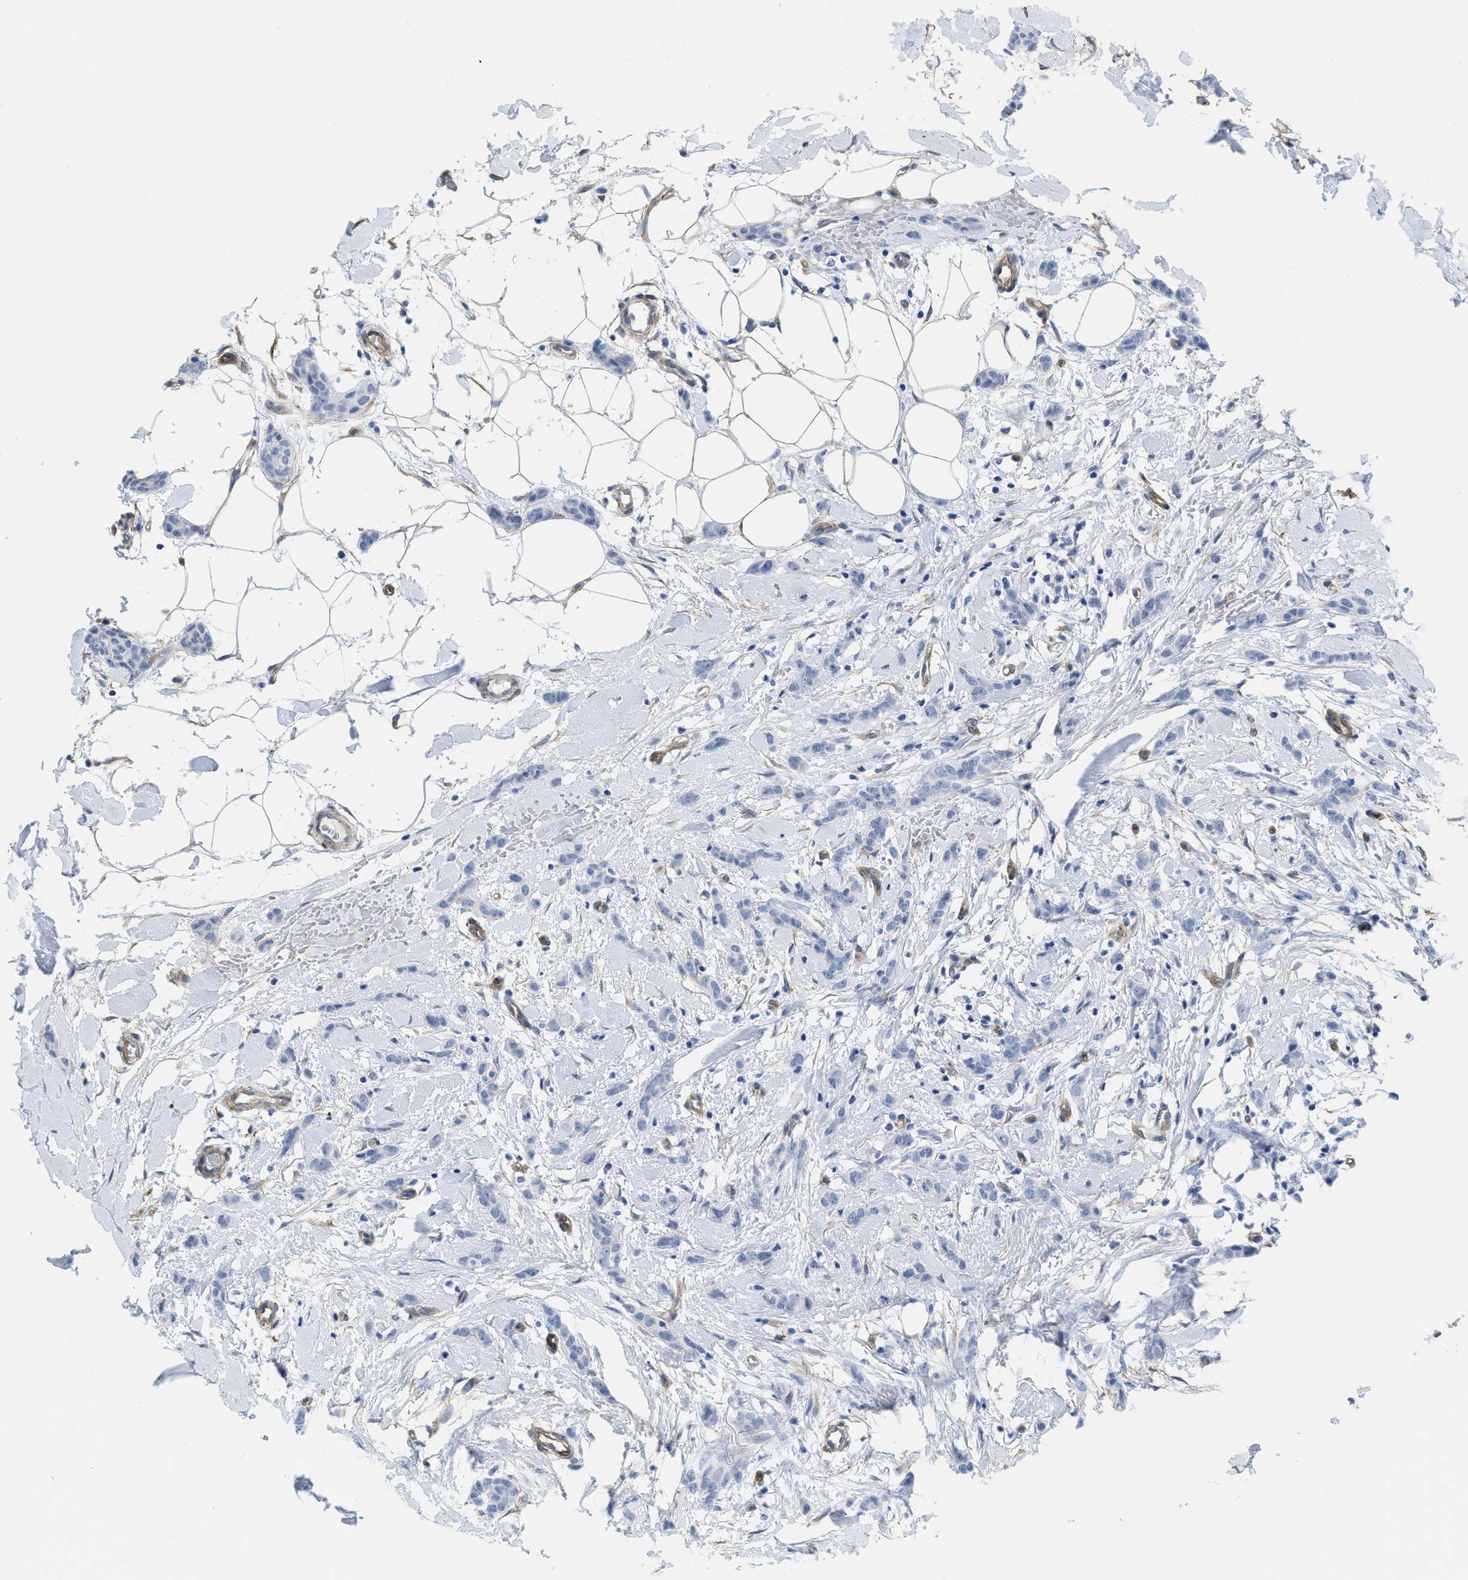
{"staining": {"intensity": "negative", "quantity": "none", "location": "none"}, "tissue": "breast cancer", "cell_type": "Tumor cells", "image_type": "cancer", "snomed": [{"axis": "morphology", "description": "Lobular carcinoma"}, {"axis": "topography", "description": "Skin"}, {"axis": "topography", "description": "Breast"}], "caption": "Immunohistochemical staining of breast cancer reveals no significant positivity in tumor cells.", "gene": "TUB", "patient": {"sex": "female", "age": 46}}